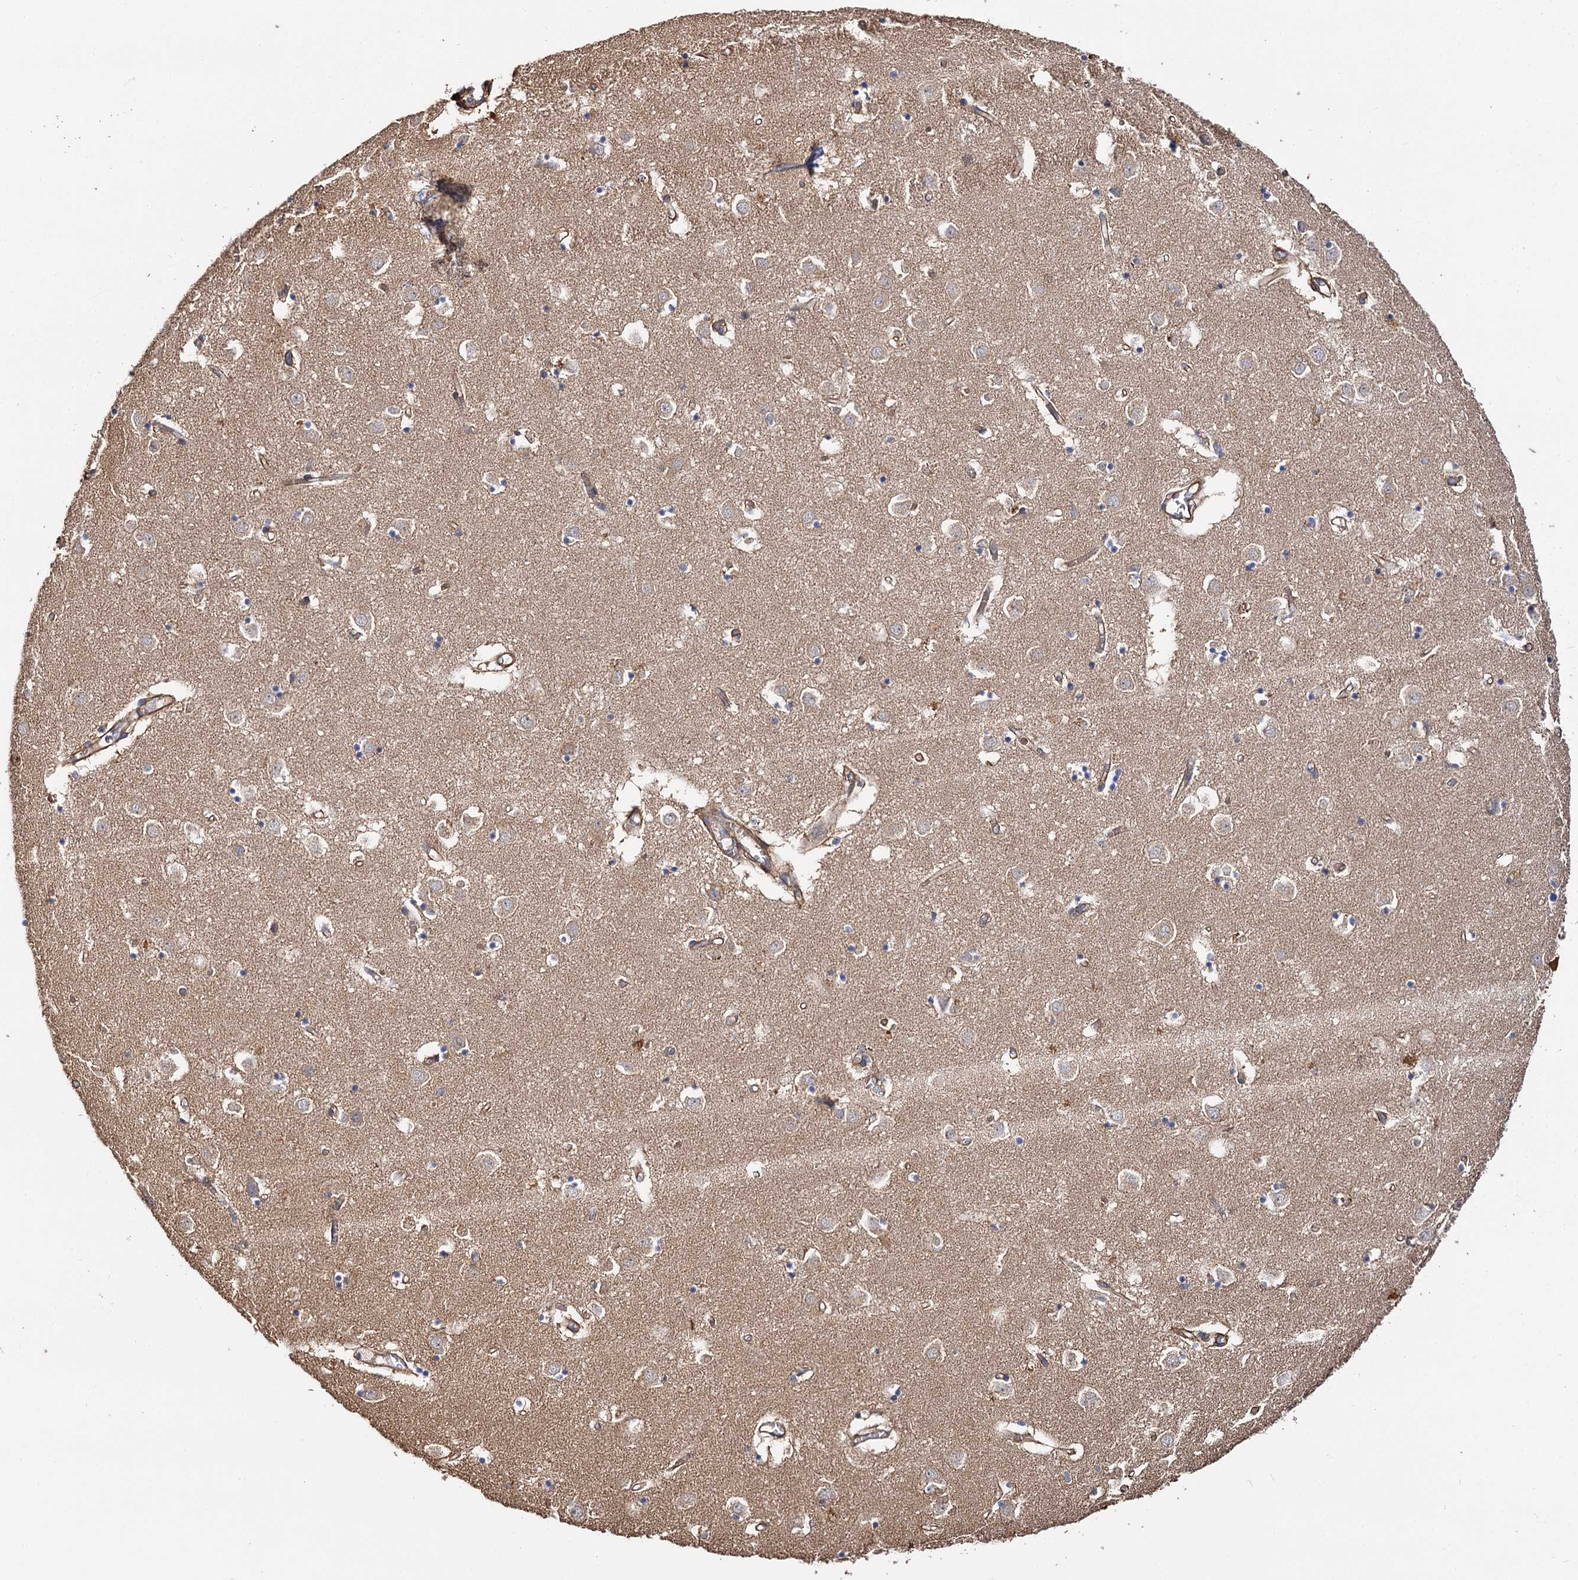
{"staining": {"intensity": "weak", "quantity": "25%-75%", "location": "cytoplasmic/membranous"}, "tissue": "caudate", "cell_type": "Glial cells", "image_type": "normal", "snomed": [{"axis": "morphology", "description": "Normal tissue, NOS"}, {"axis": "topography", "description": "Lateral ventricle wall"}], "caption": "This is a photomicrograph of IHC staining of normal caudate, which shows weak positivity in the cytoplasmic/membranous of glial cells.", "gene": "IDI1", "patient": {"sex": "male", "age": 70}}